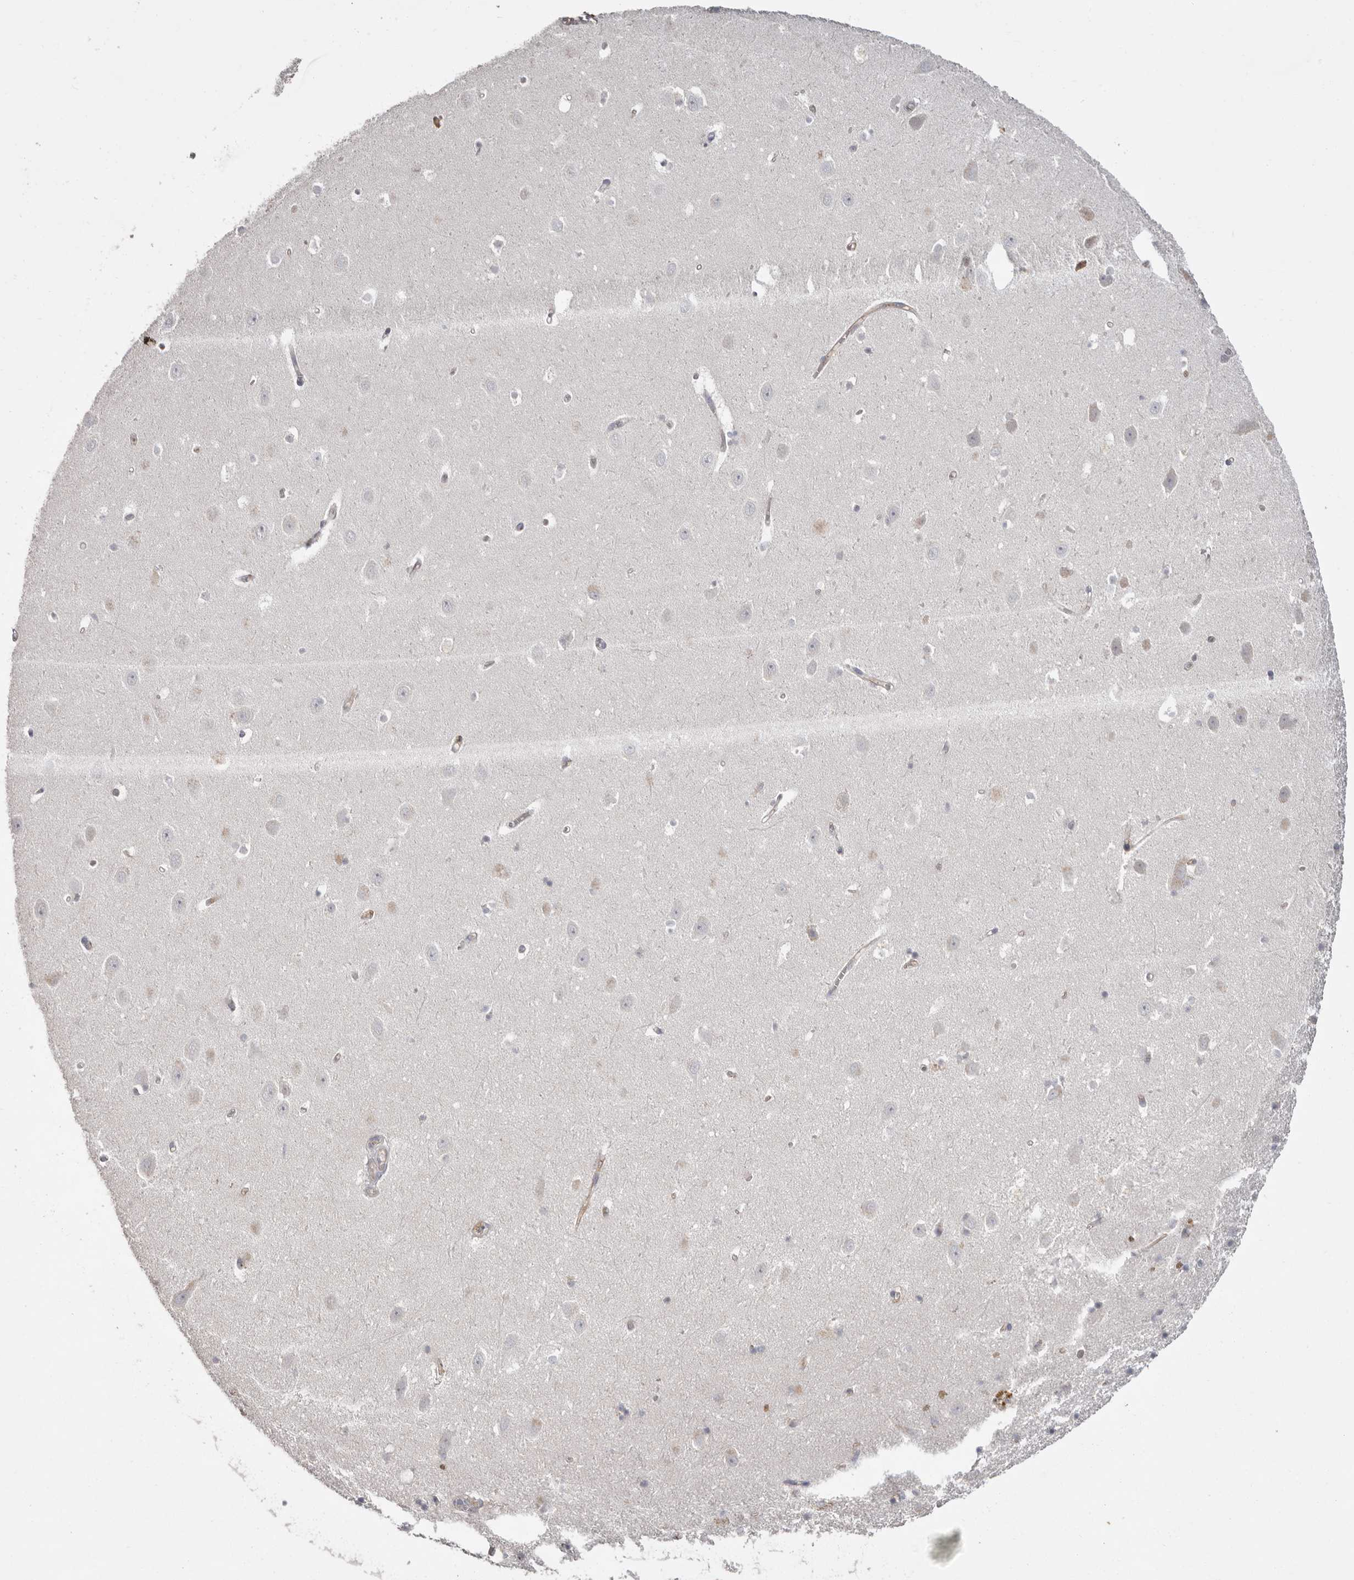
{"staining": {"intensity": "negative", "quantity": "none", "location": "none"}, "tissue": "hippocampus", "cell_type": "Glial cells", "image_type": "normal", "snomed": [{"axis": "morphology", "description": "Normal tissue, NOS"}, {"axis": "topography", "description": "Hippocampus"}], "caption": "DAB immunohistochemical staining of normal human hippocampus reveals no significant positivity in glial cells. Brightfield microscopy of immunohistochemistry (IHC) stained with DAB (3,3'-diaminobenzidine) (brown) and hematoxylin (blue), captured at high magnification.", "gene": "MMACHC", "patient": {"sex": "female", "age": 64}}